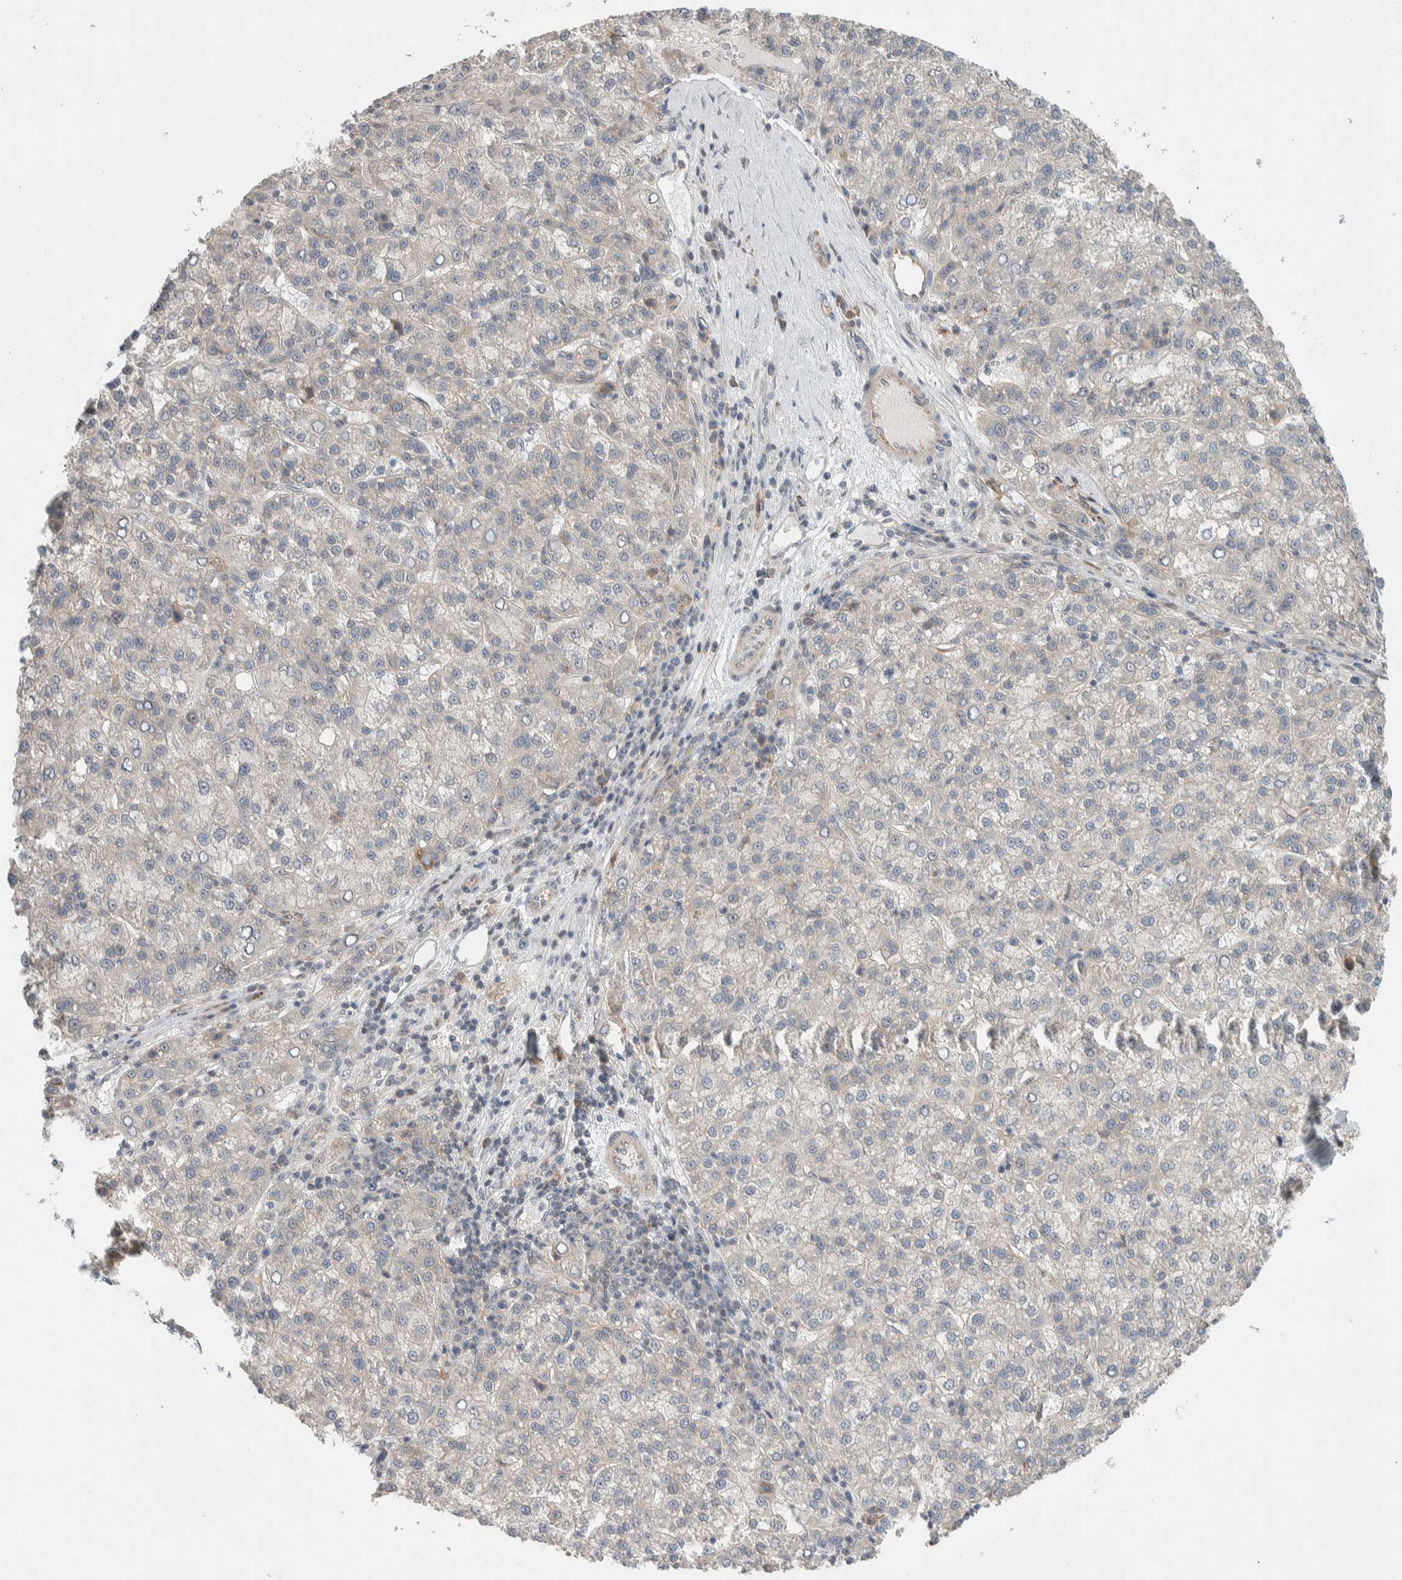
{"staining": {"intensity": "negative", "quantity": "none", "location": "none"}, "tissue": "liver cancer", "cell_type": "Tumor cells", "image_type": "cancer", "snomed": [{"axis": "morphology", "description": "Carcinoma, Hepatocellular, NOS"}, {"axis": "topography", "description": "Liver"}], "caption": "This is an immunohistochemistry image of human hepatocellular carcinoma (liver). There is no expression in tumor cells.", "gene": "DEPTOR", "patient": {"sex": "female", "age": 58}}